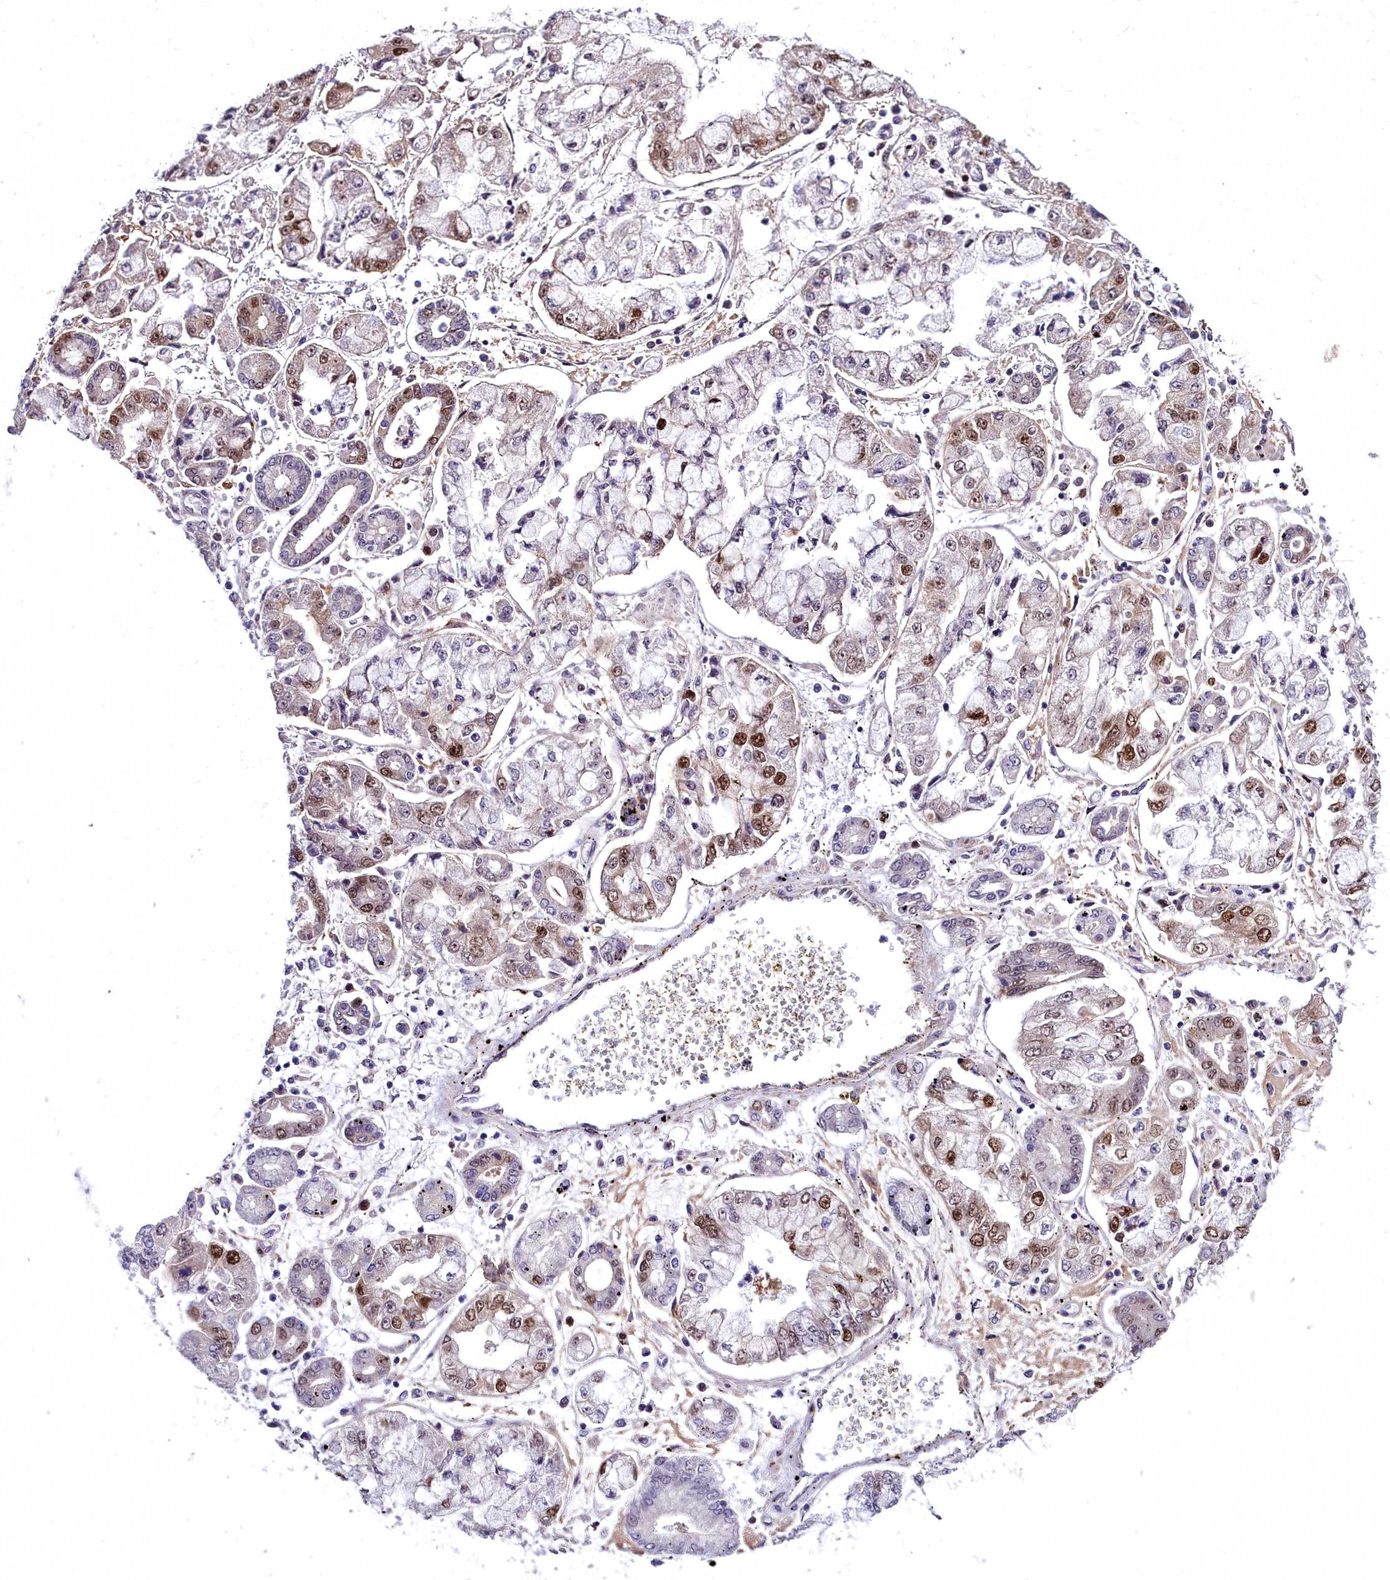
{"staining": {"intensity": "moderate", "quantity": "25%-75%", "location": "nuclear"}, "tissue": "stomach cancer", "cell_type": "Tumor cells", "image_type": "cancer", "snomed": [{"axis": "morphology", "description": "Adenocarcinoma, NOS"}, {"axis": "topography", "description": "Stomach"}], "caption": "Stomach cancer (adenocarcinoma) was stained to show a protein in brown. There is medium levels of moderate nuclear positivity in about 25%-75% of tumor cells. (Stains: DAB (3,3'-diaminobenzidine) in brown, nuclei in blue, Microscopy: brightfield microscopy at high magnification).", "gene": "TRIML2", "patient": {"sex": "male", "age": 76}}